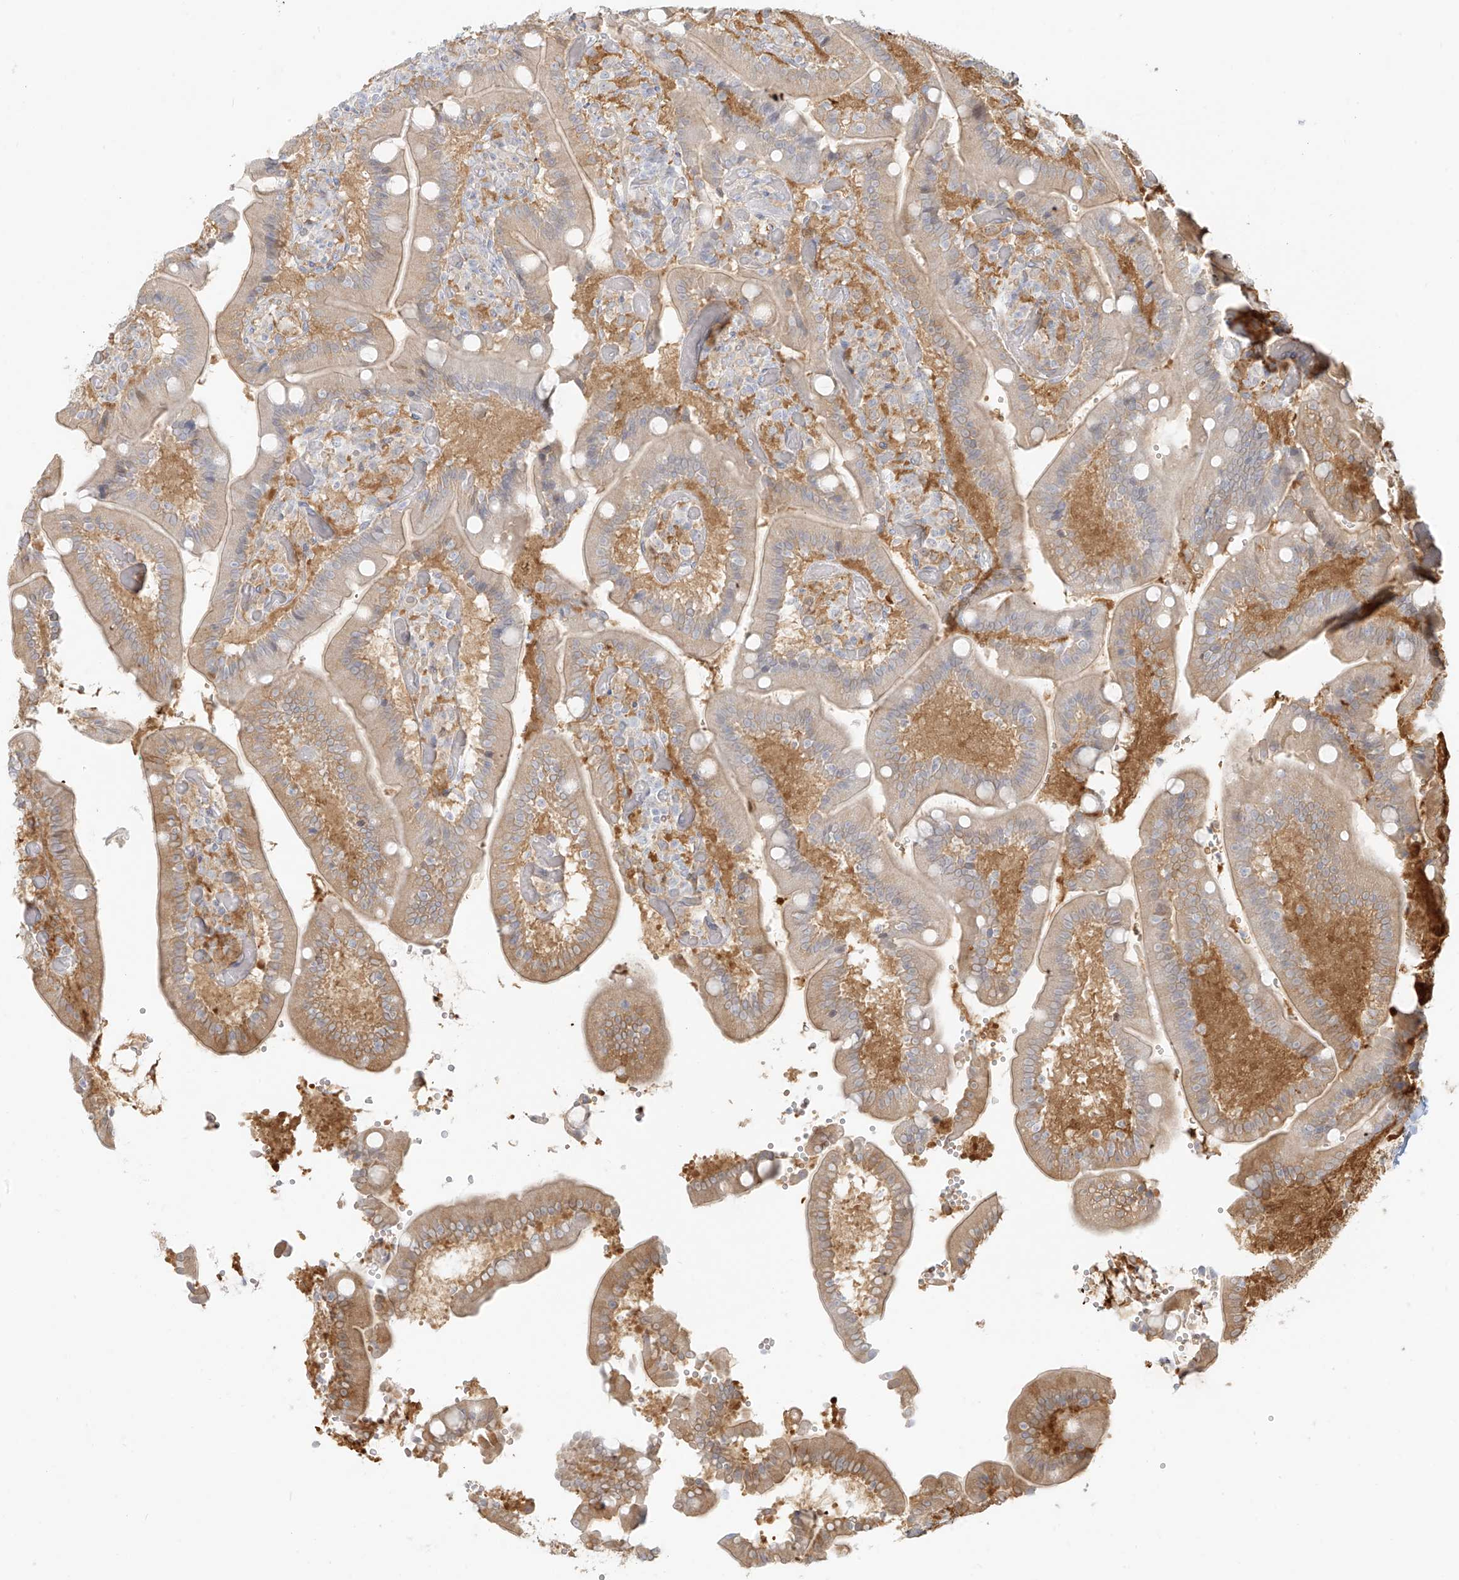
{"staining": {"intensity": "moderate", "quantity": "25%-75%", "location": "cytoplasmic/membranous"}, "tissue": "duodenum", "cell_type": "Glandular cells", "image_type": "normal", "snomed": [{"axis": "morphology", "description": "Normal tissue, NOS"}, {"axis": "topography", "description": "Duodenum"}], "caption": "The photomicrograph shows immunohistochemical staining of unremarkable duodenum. There is moderate cytoplasmic/membranous expression is seen in about 25%-75% of glandular cells.", "gene": "UPK1B", "patient": {"sex": "female", "age": 62}}